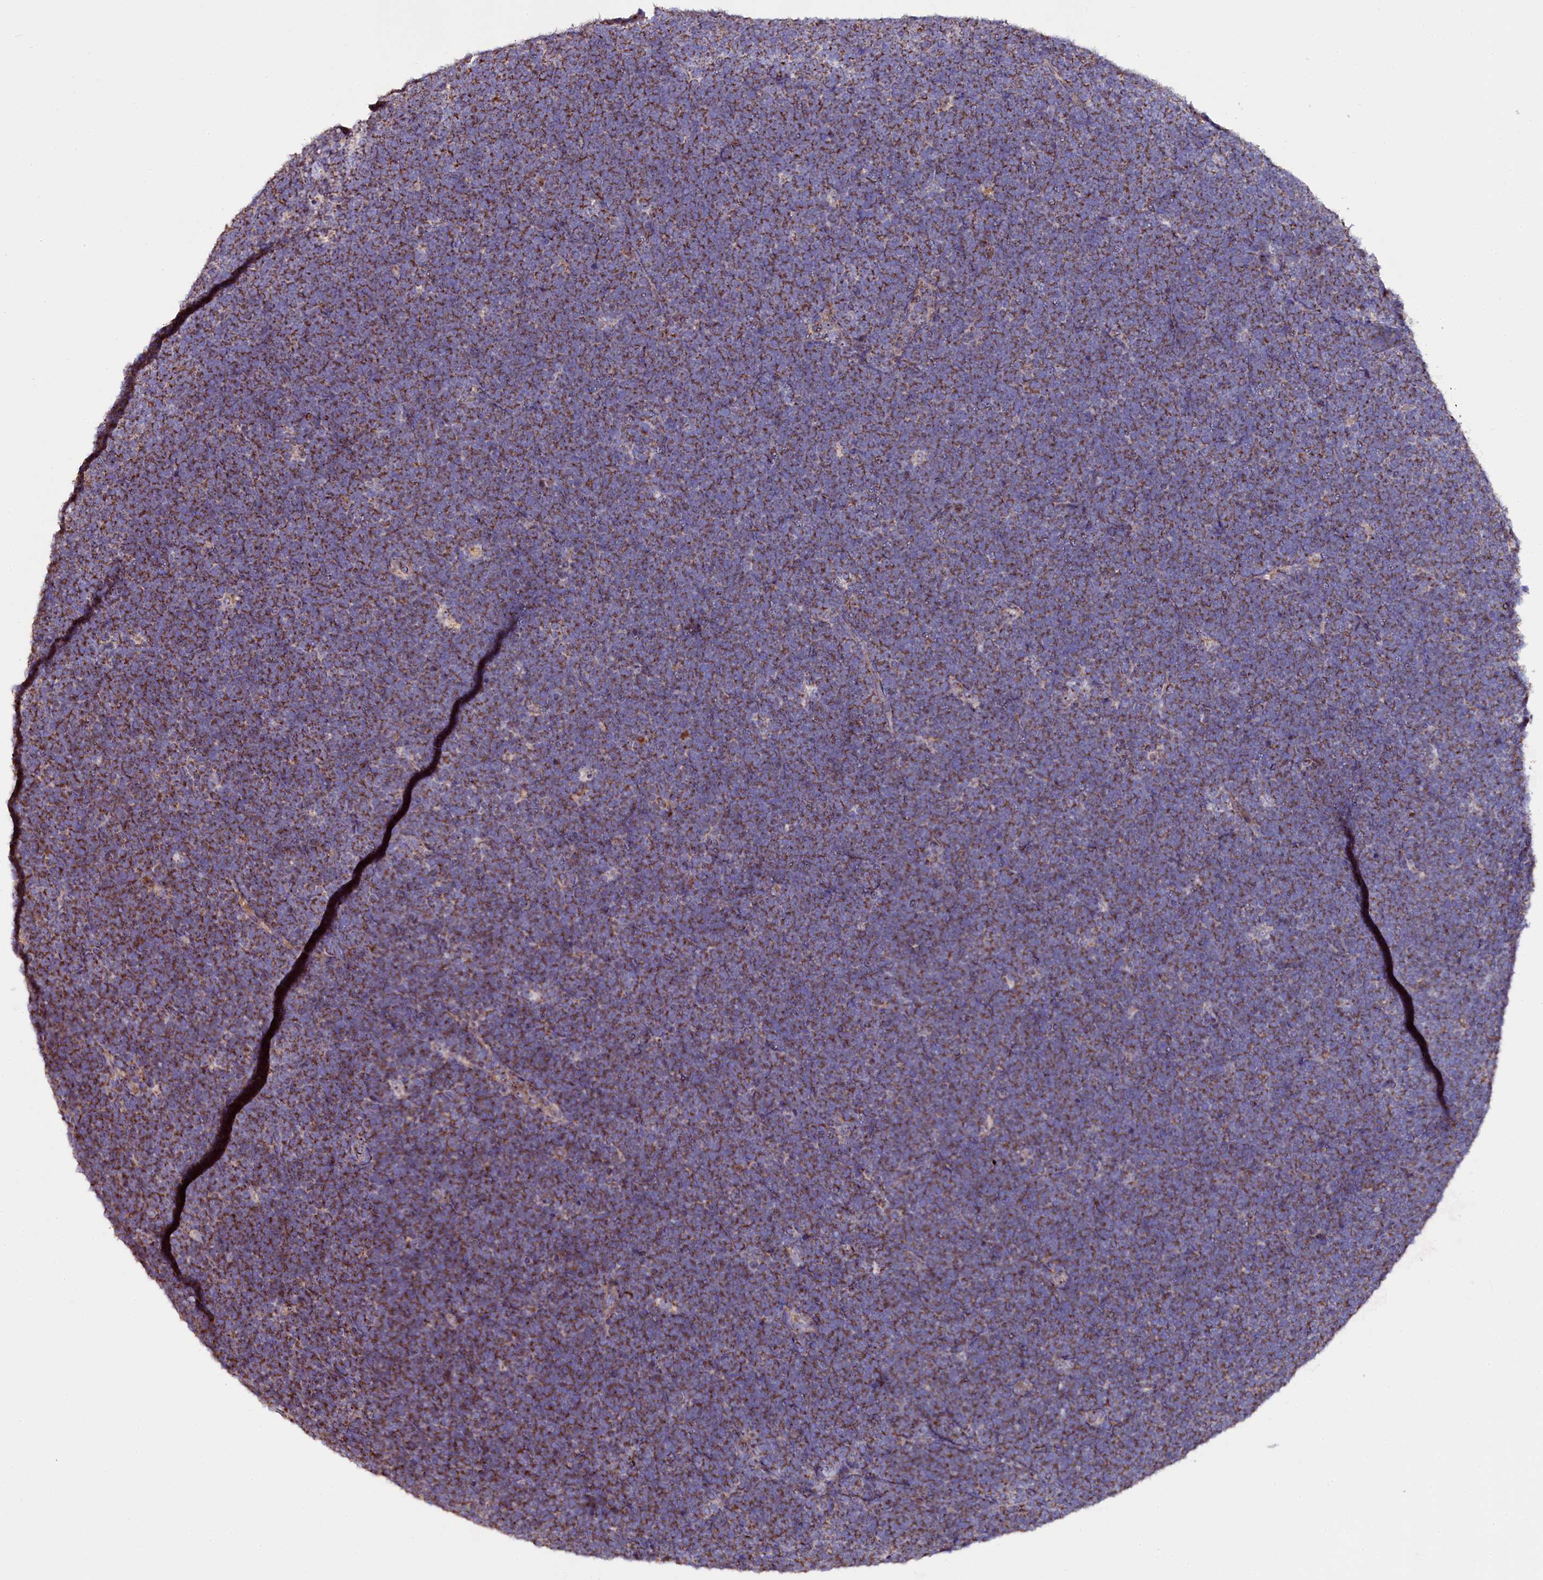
{"staining": {"intensity": "moderate", "quantity": ">75%", "location": "cytoplasmic/membranous"}, "tissue": "lymphoma", "cell_type": "Tumor cells", "image_type": "cancer", "snomed": [{"axis": "morphology", "description": "Malignant lymphoma, non-Hodgkin's type, High grade"}, {"axis": "topography", "description": "Lymph node"}], "caption": "The histopathology image shows immunohistochemical staining of lymphoma. There is moderate cytoplasmic/membranous positivity is appreciated in approximately >75% of tumor cells. (DAB (3,3'-diaminobenzidine) = brown stain, brightfield microscopy at high magnification).", "gene": "NAA80", "patient": {"sex": "male", "age": 13}}